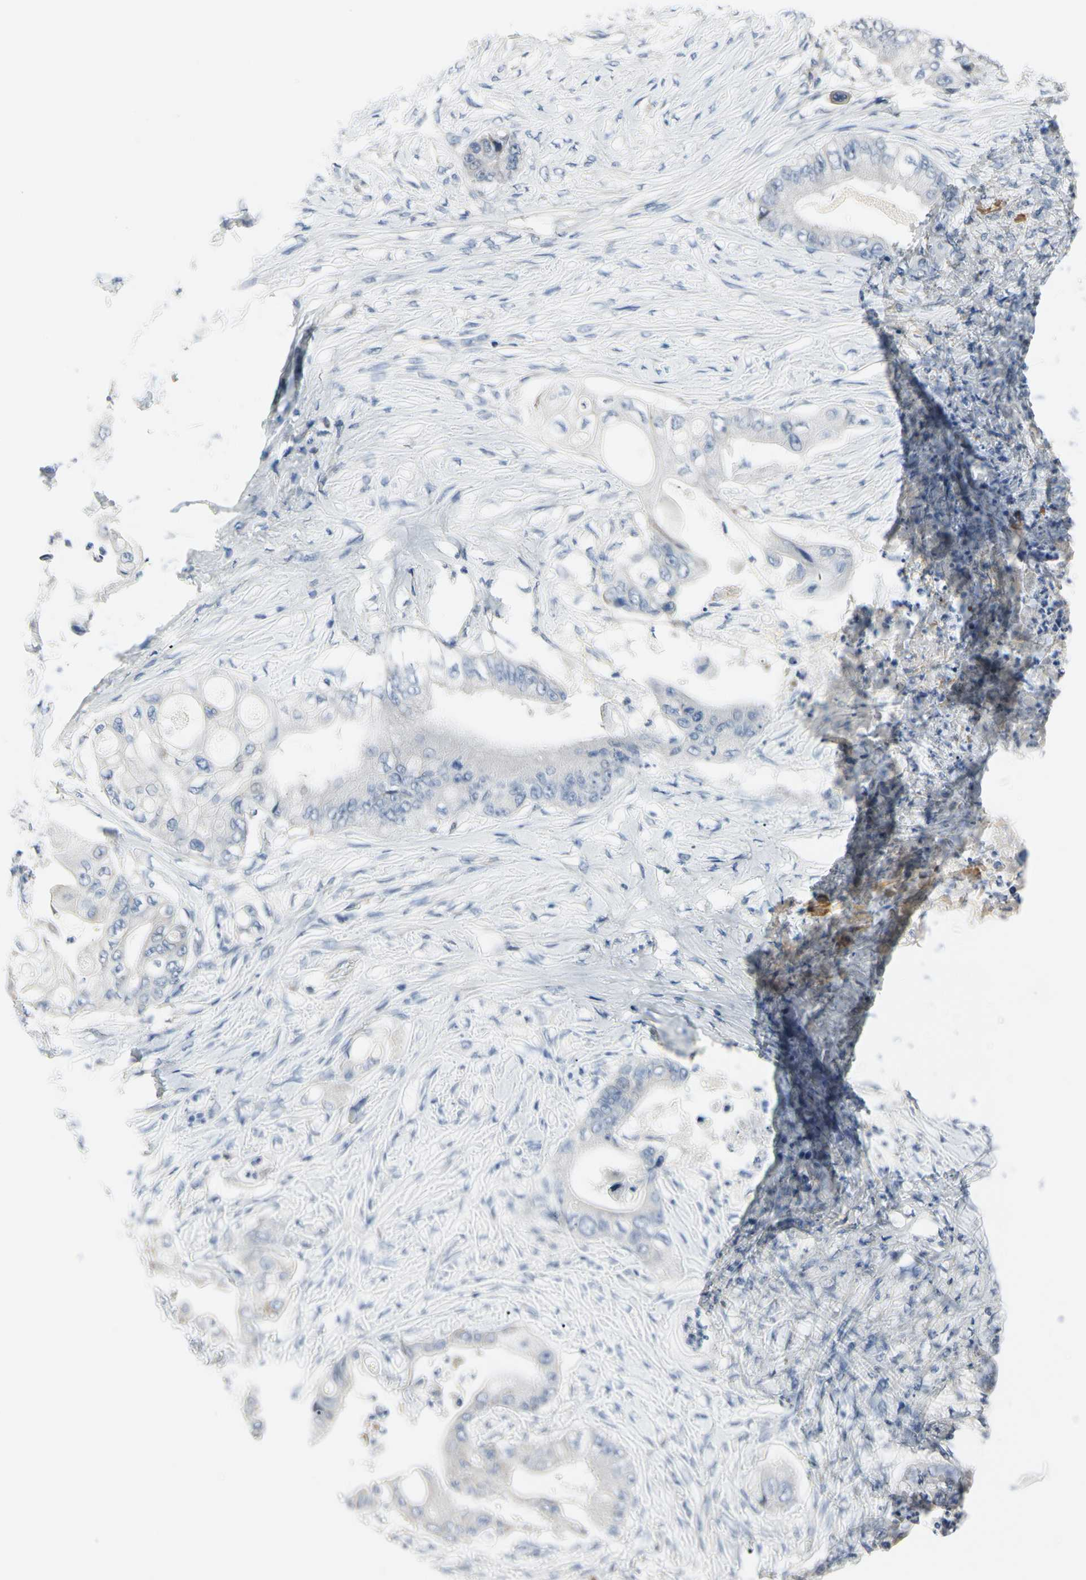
{"staining": {"intensity": "negative", "quantity": "none", "location": "none"}, "tissue": "stomach cancer", "cell_type": "Tumor cells", "image_type": "cancer", "snomed": [{"axis": "morphology", "description": "Adenocarcinoma, NOS"}, {"axis": "topography", "description": "Stomach"}], "caption": "Tumor cells show no significant protein expression in stomach adenocarcinoma.", "gene": "ECRG4", "patient": {"sex": "female", "age": 73}}